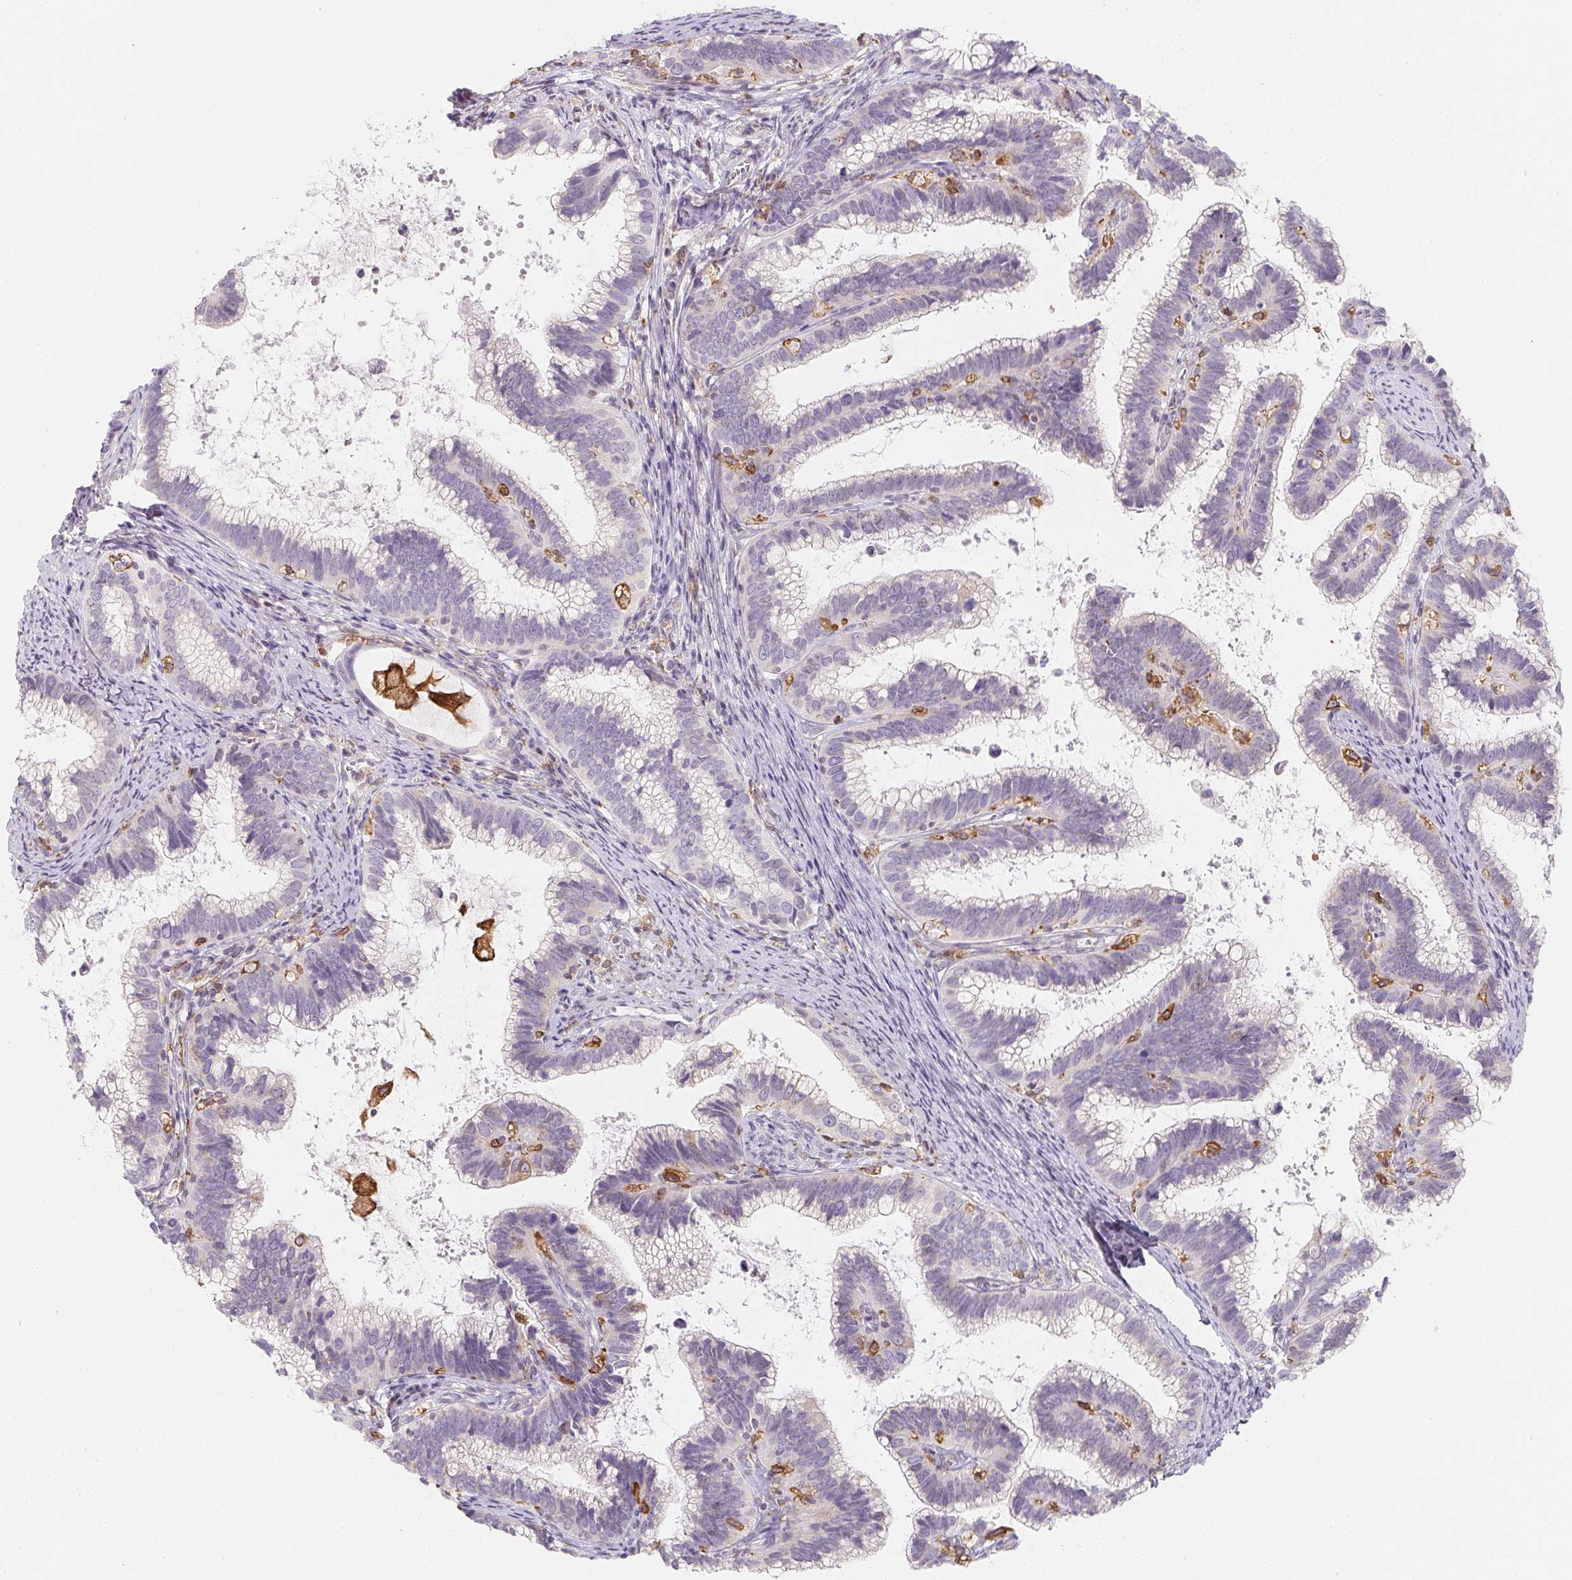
{"staining": {"intensity": "negative", "quantity": "none", "location": "none"}, "tissue": "cervical cancer", "cell_type": "Tumor cells", "image_type": "cancer", "snomed": [{"axis": "morphology", "description": "Adenocarcinoma, NOS"}, {"axis": "topography", "description": "Cervix"}], "caption": "Immunohistochemical staining of human adenocarcinoma (cervical) shows no significant staining in tumor cells.", "gene": "SOAT1", "patient": {"sex": "female", "age": 61}}